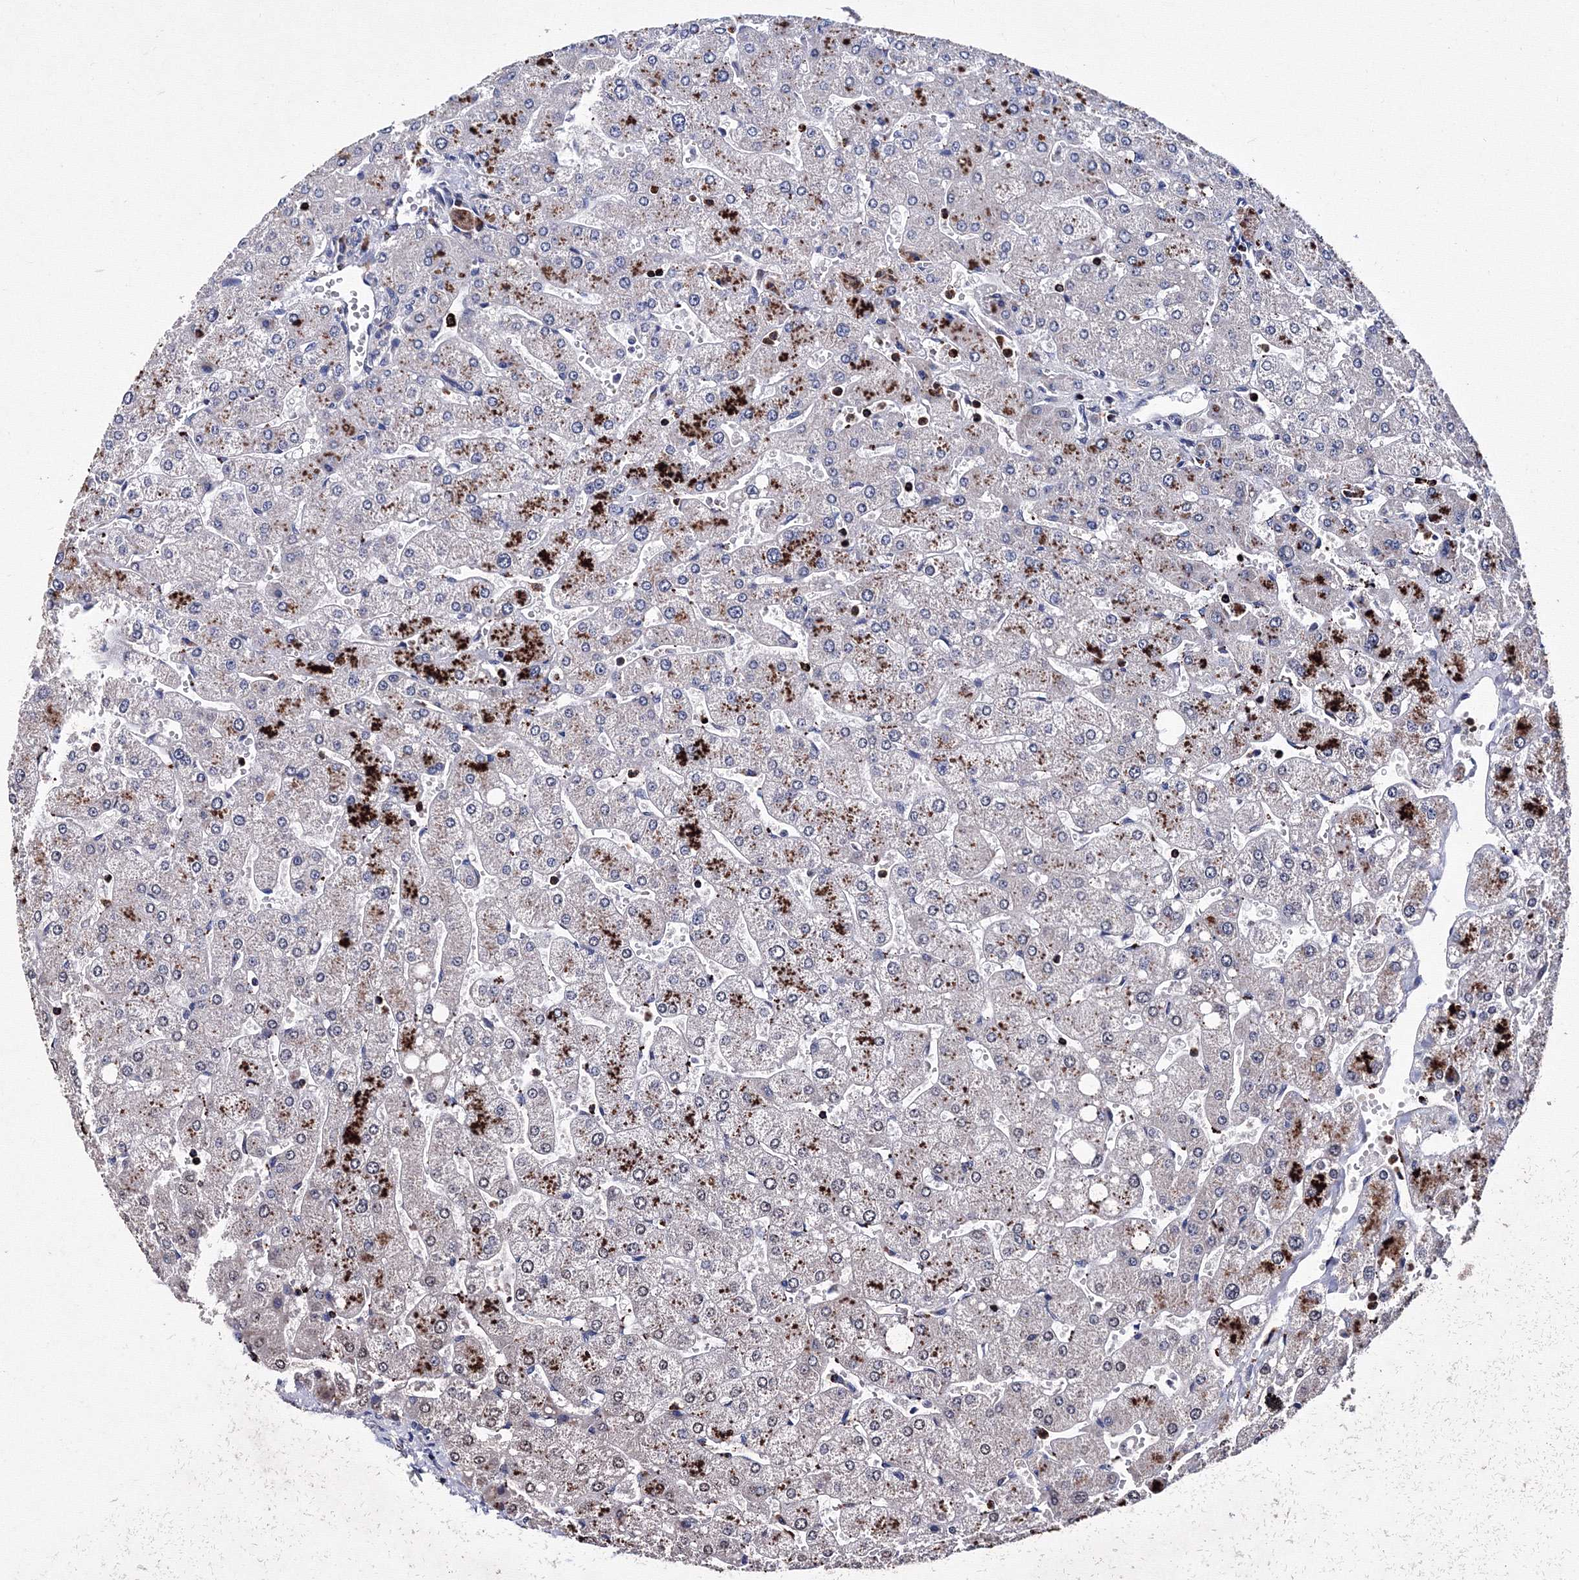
{"staining": {"intensity": "negative", "quantity": "none", "location": "none"}, "tissue": "liver", "cell_type": "Cholangiocytes", "image_type": "normal", "snomed": [{"axis": "morphology", "description": "Normal tissue, NOS"}, {"axis": "topography", "description": "Liver"}], "caption": "This photomicrograph is of normal liver stained with immunohistochemistry (IHC) to label a protein in brown with the nuclei are counter-stained blue. There is no positivity in cholangiocytes.", "gene": "PHYKPL", "patient": {"sex": "male", "age": 55}}